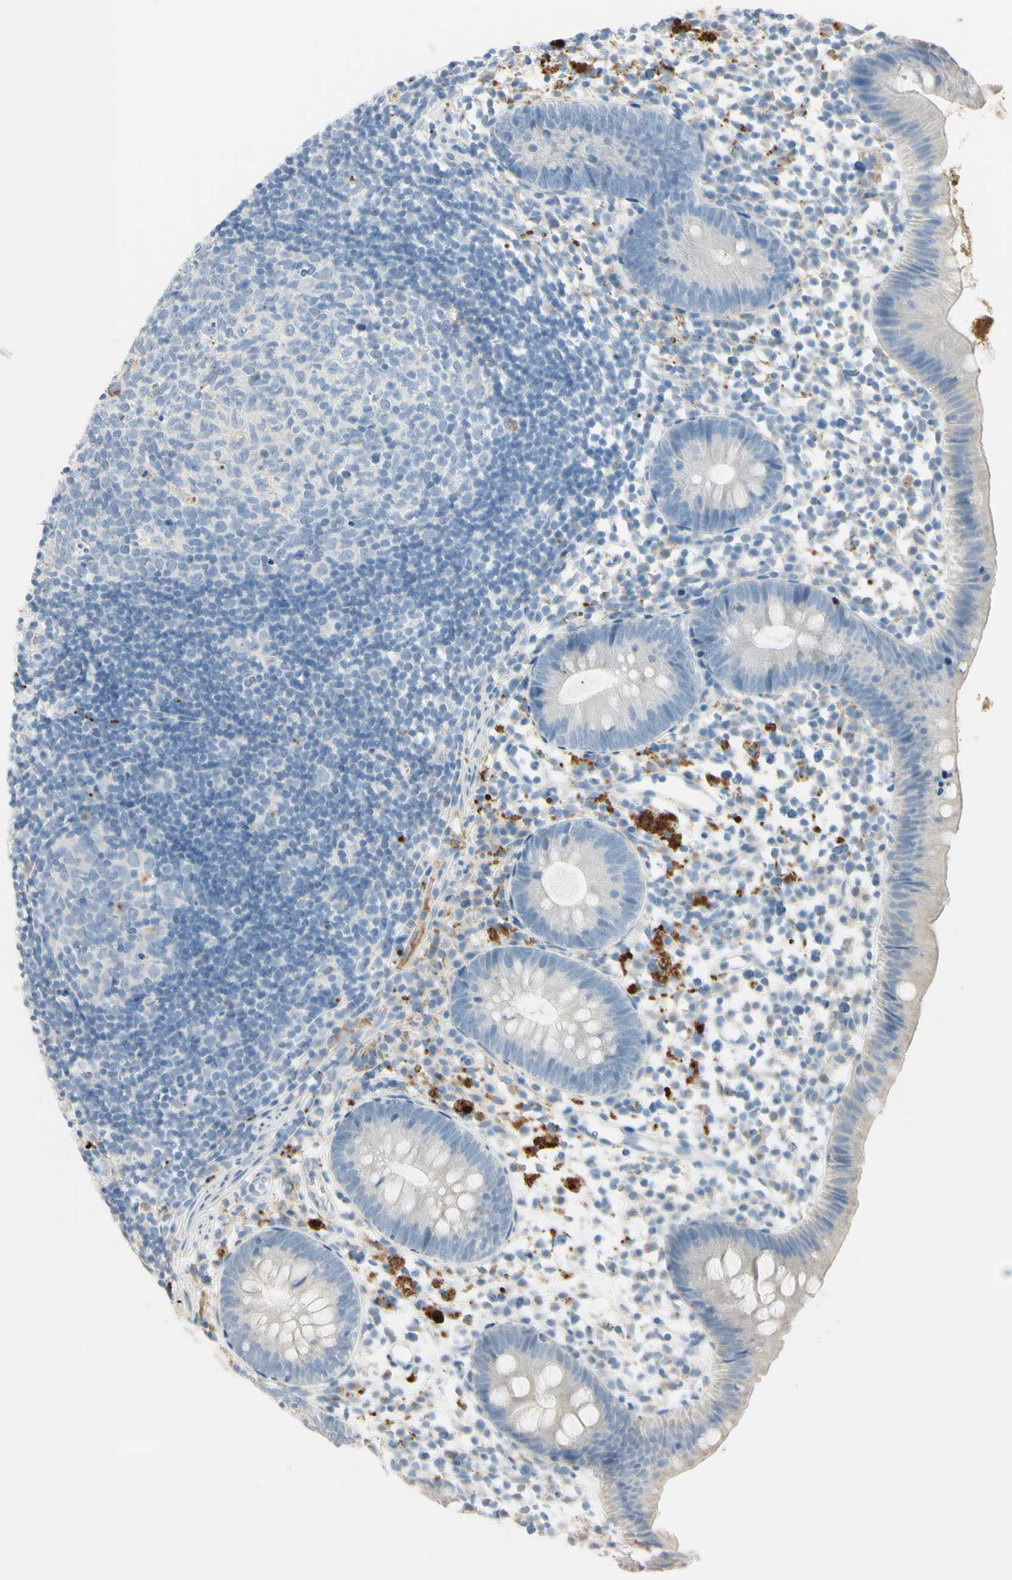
{"staining": {"intensity": "weak", "quantity": "25%-75%", "location": "cytoplasmic/membranous"}, "tissue": "appendix", "cell_type": "Glandular cells", "image_type": "normal", "snomed": [{"axis": "morphology", "description": "Normal tissue, NOS"}, {"axis": "topography", "description": "Appendix"}], "caption": "High-power microscopy captured an immunohistochemistry (IHC) image of benign appendix, revealing weak cytoplasmic/membranous expression in about 25%-75% of glandular cells. The protein of interest is shown in brown color, while the nuclei are stained blue.", "gene": "ANGPTL1", "patient": {"sex": "female", "age": 20}}